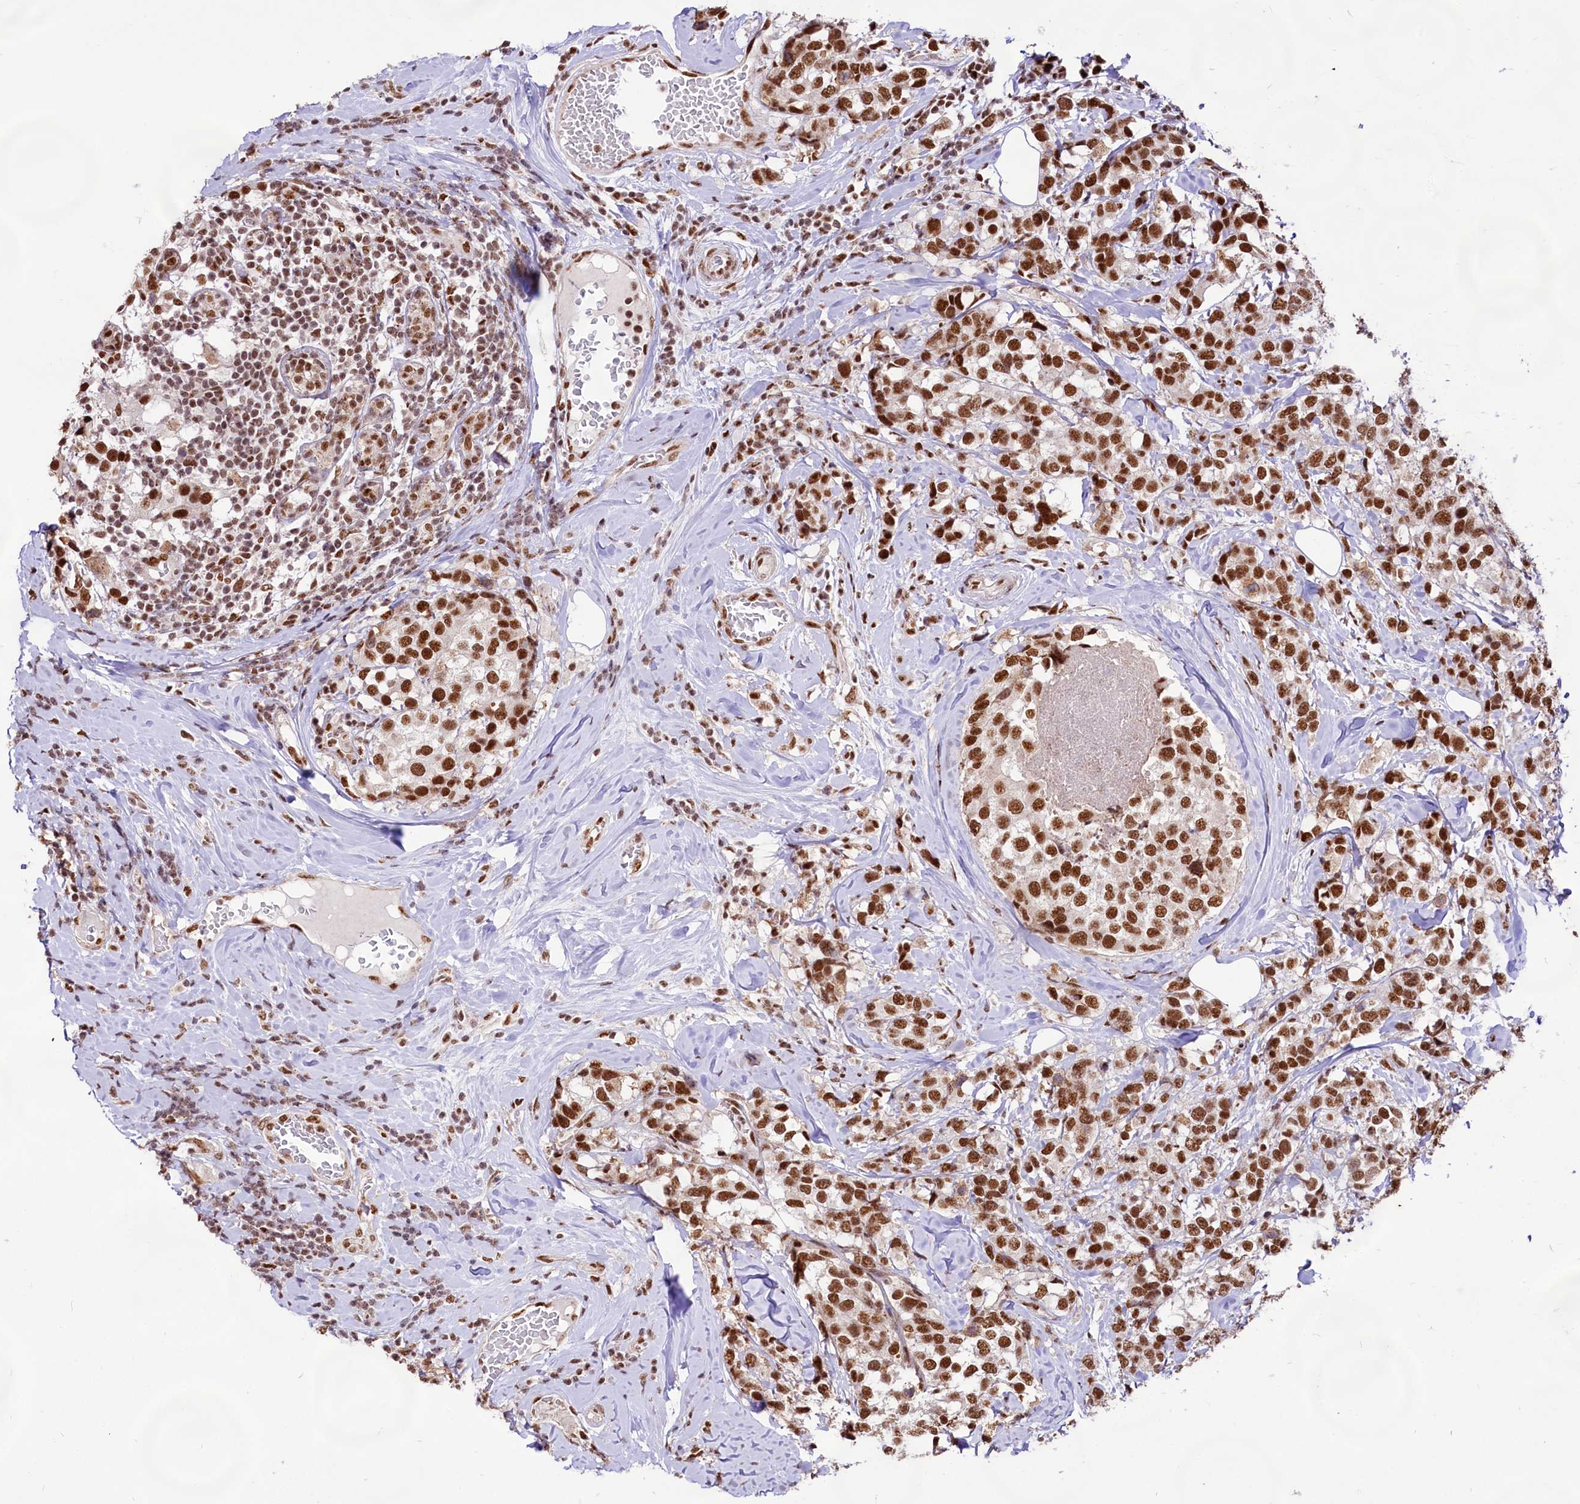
{"staining": {"intensity": "strong", "quantity": ">75%", "location": "nuclear"}, "tissue": "breast cancer", "cell_type": "Tumor cells", "image_type": "cancer", "snomed": [{"axis": "morphology", "description": "Lobular carcinoma"}, {"axis": "topography", "description": "Breast"}], "caption": "Breast cancer tissue displays strong nuclear positivity in approximately >75% of tumor cells, visualized by immunohistochemistry.", "gene": "HIRA", "patient": {"sex": "female", "age": 59}}